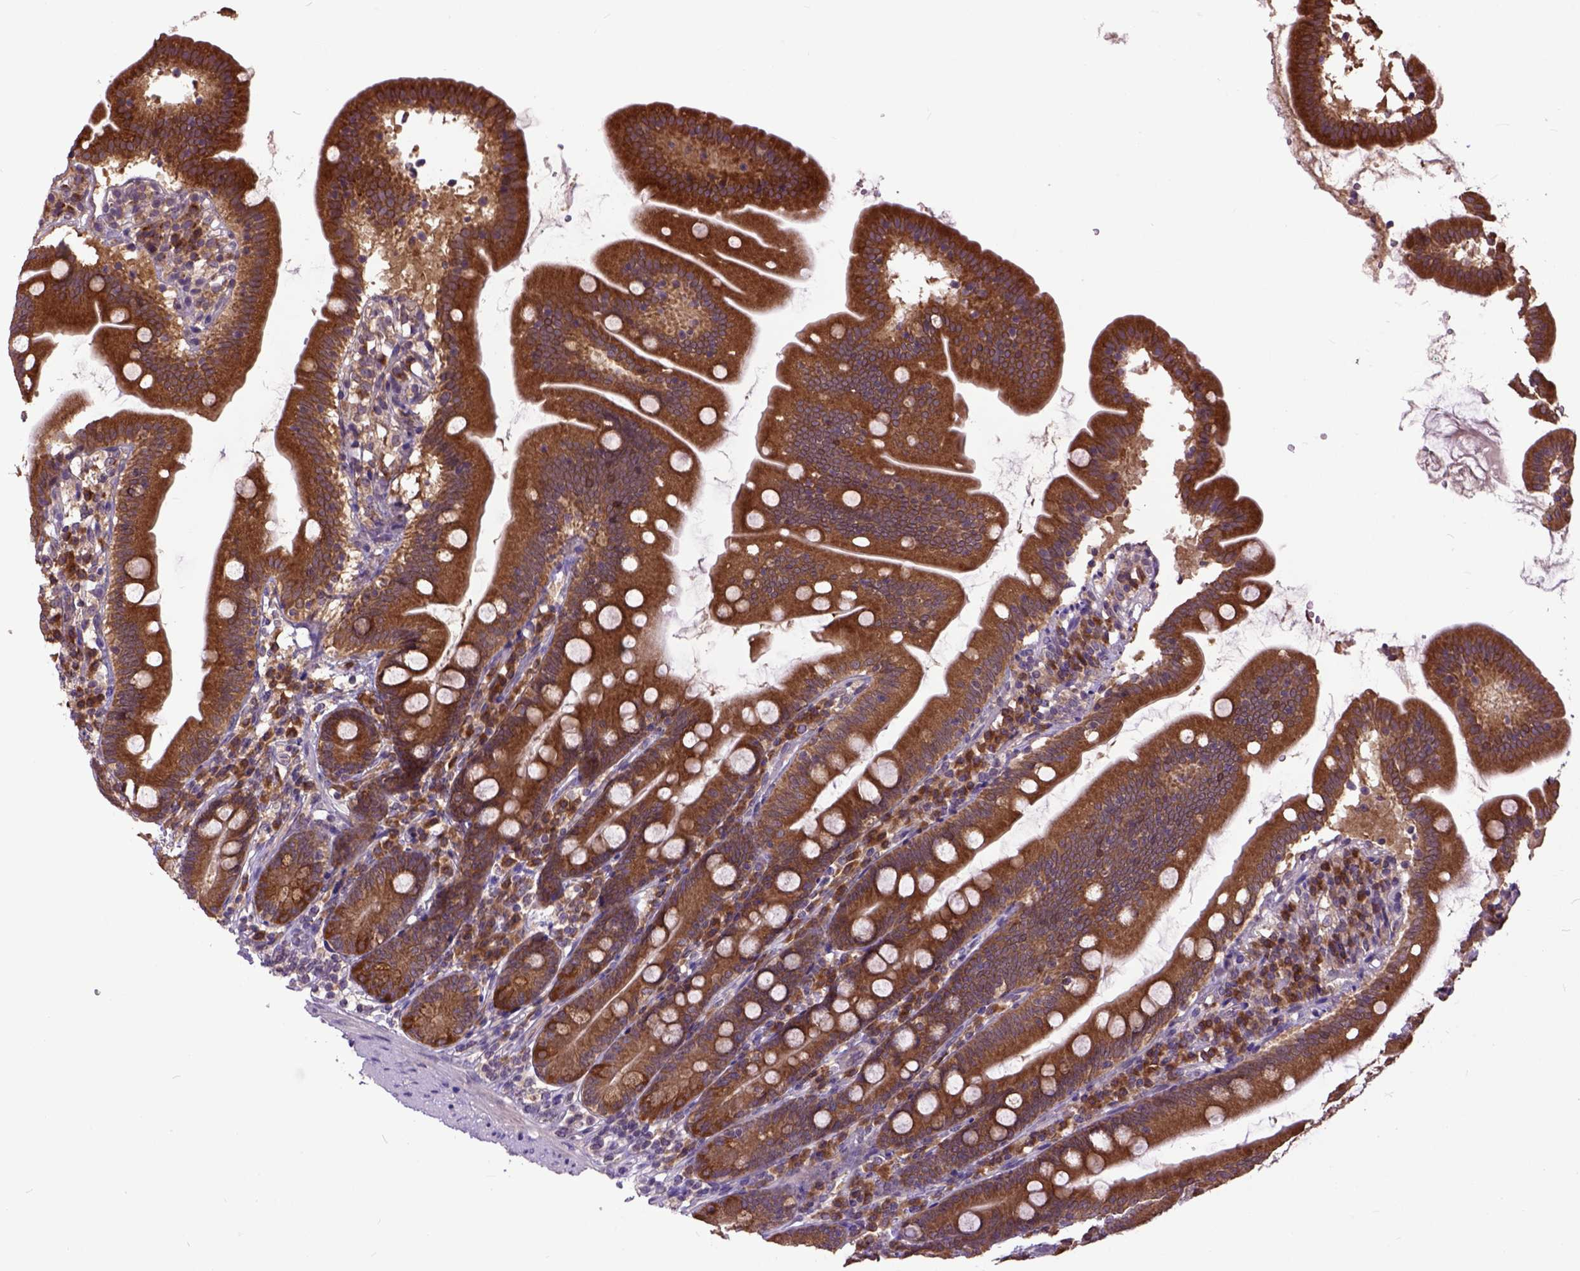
{"staining": {"intensity": "strong", "quantity": ">75%", "location": "cytoplasmic/membranous"}, "tissue": "duodenum", "cell_type": "Glandular cells", "image_type": "normal", "snomed": [{"axis": "morphology", "description": "Normal tissue, NOS"}, {"axis": "topography", "description": "Duodenum"}], "caption": "A brown stain highlights strong cytoplasmic/membranous positivity of a protein in glandular cells of benign duodenum.", "gene": "ARL1", "patient": {"sex": "female", "age": 67}}